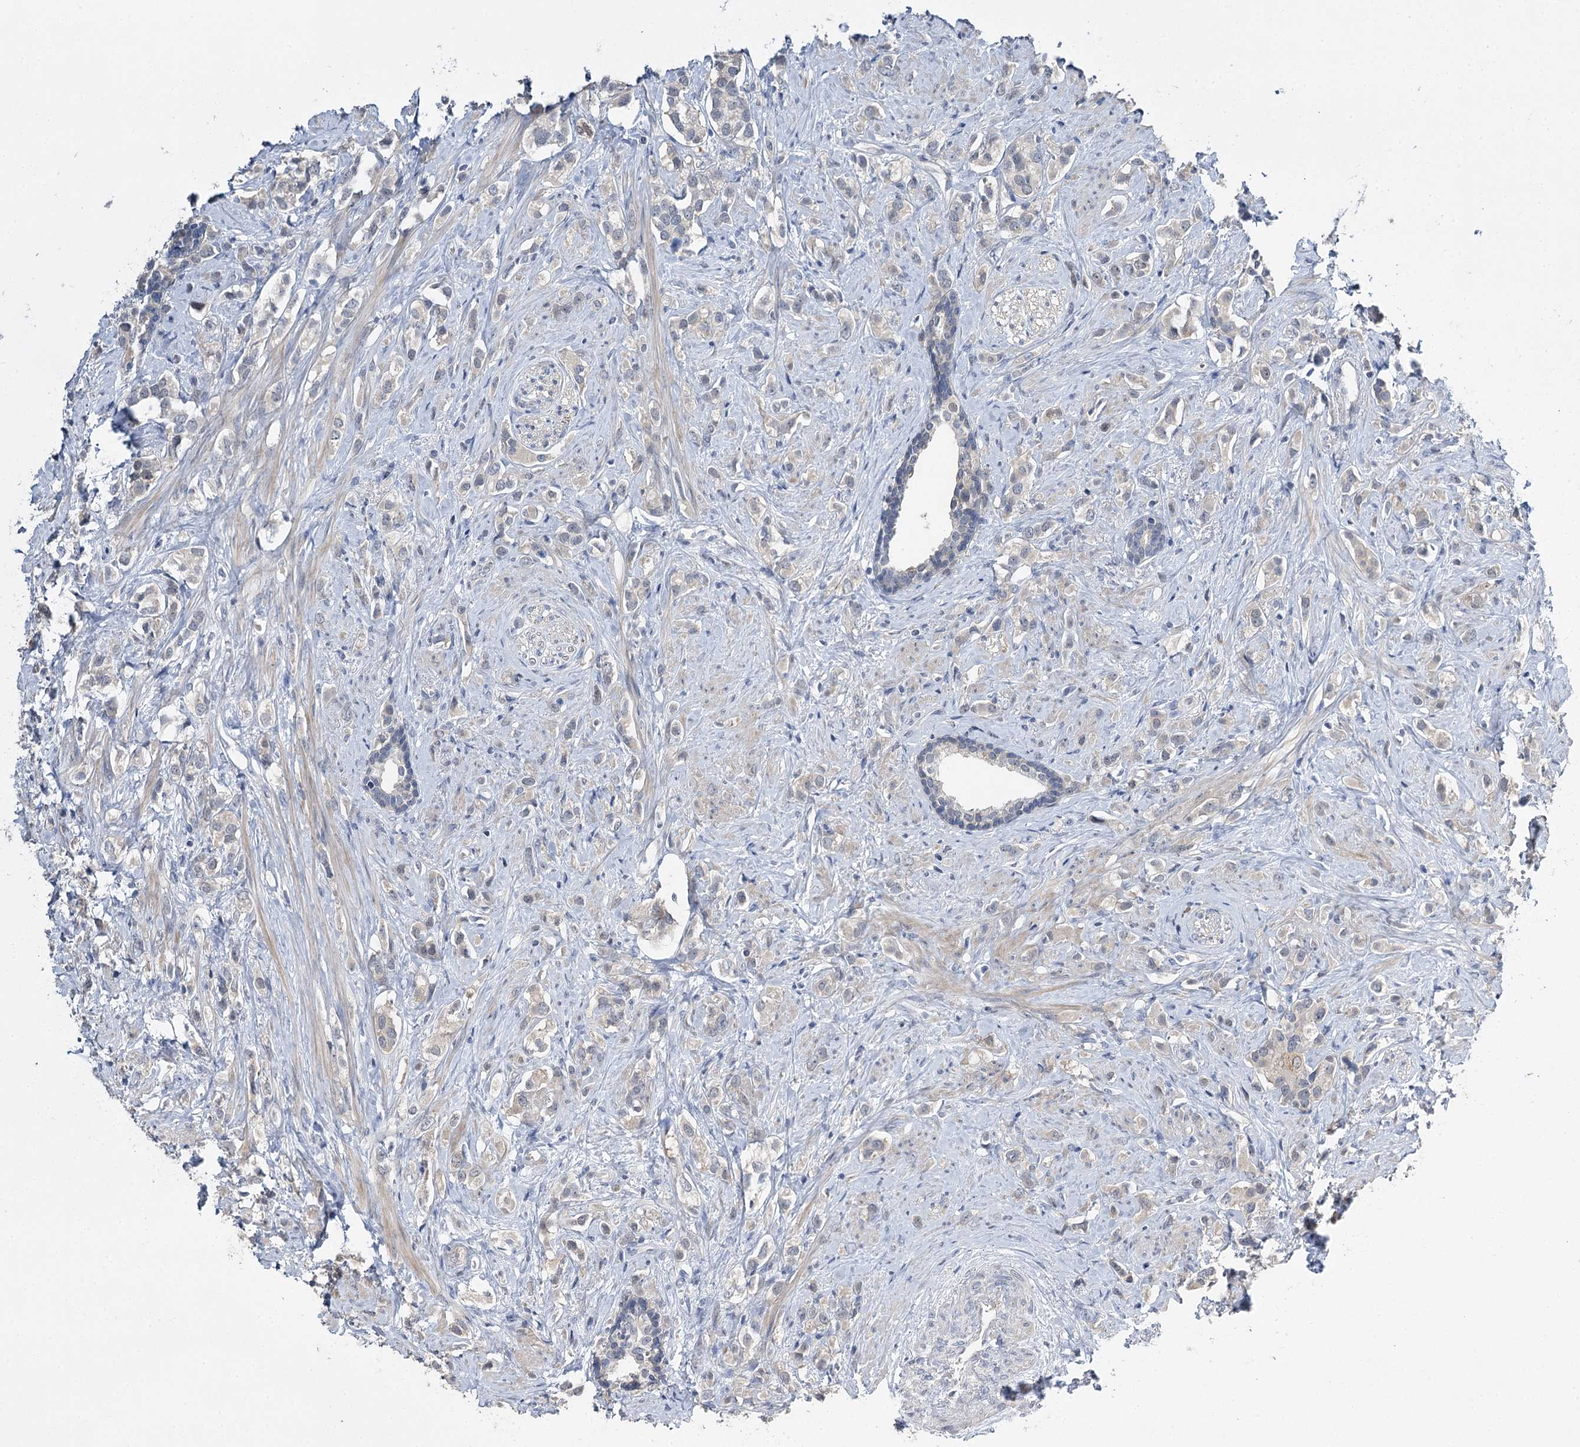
{"staining": {"intensity": "weak", "quantity": "<25%", "location": "cytoplasmic/membranous"}, "tissue": "prostate cancer", "cell_type": "Tumor cells", "image_type": "cancer", "snomed": [{"axis": "morphology", "description": "Adenocarcinoma, High grade"}, {"axis": "topography", "description": "Prostate"}], "caption": "Image shows no protein positivity in tumor cells of prostate adenocarcinoma (high-grade) tissue.", "gene": "PHYHIPL", "patient": {"sex": "male", "age": 63}}